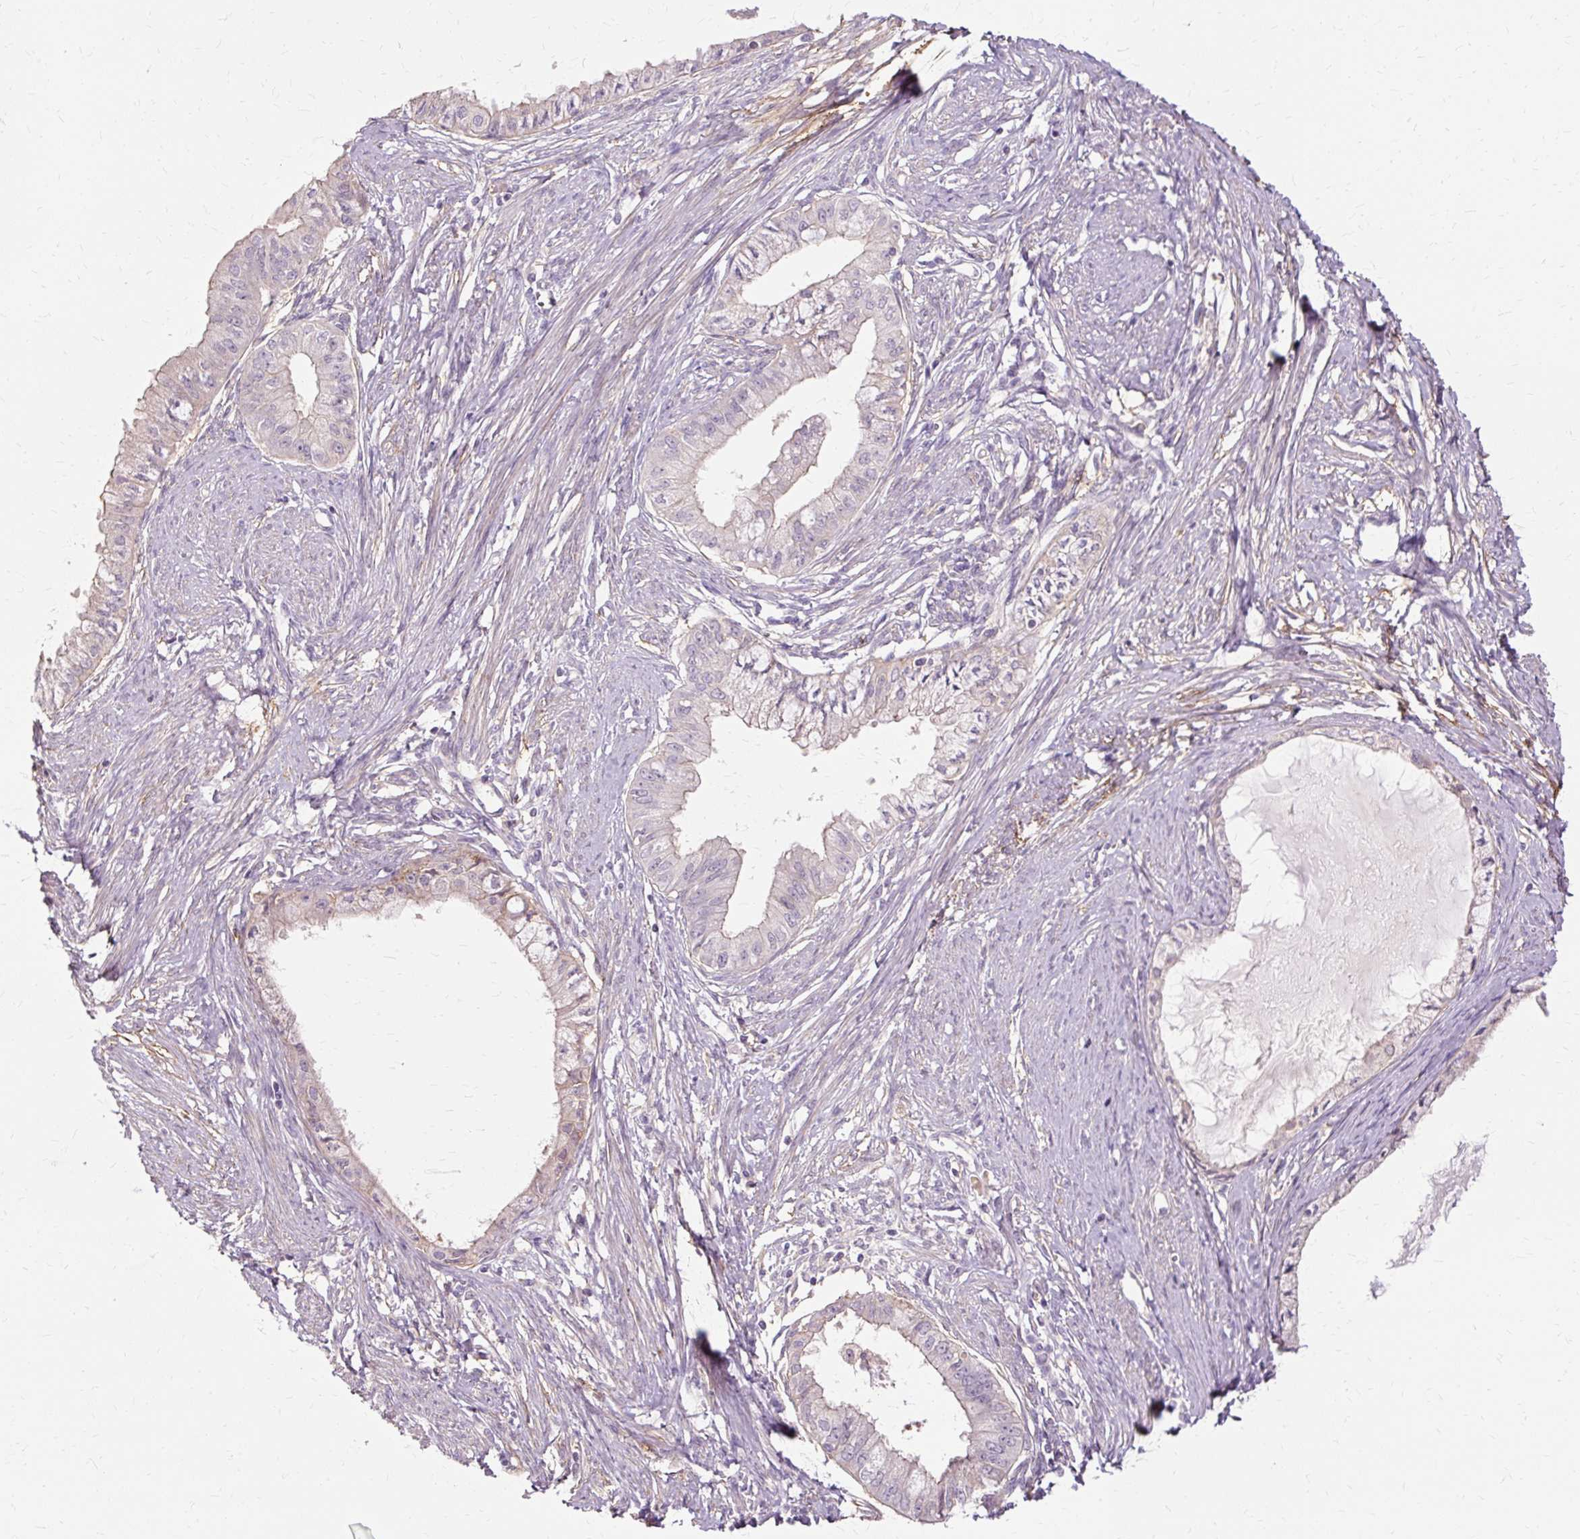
{"staining": {"intensity": "negative", "quantity": "none", "location": "none"}, "tissue": "endometrial cancer", "cell_type": "Tumor cells", "image_type": "cancer", "snomed": [{"axis": "morphology", "description": "Adenocarcinoma, NOS"}, {"axis": "topography", "description": "Endometrium"}], "caption": "Endometrial adenocarcinoma was stained to show a protein in brown. There is no significant positivity in tumor cells.", "gene": "TSPAN8", "patient": {"sex": "female", "age": 76}}